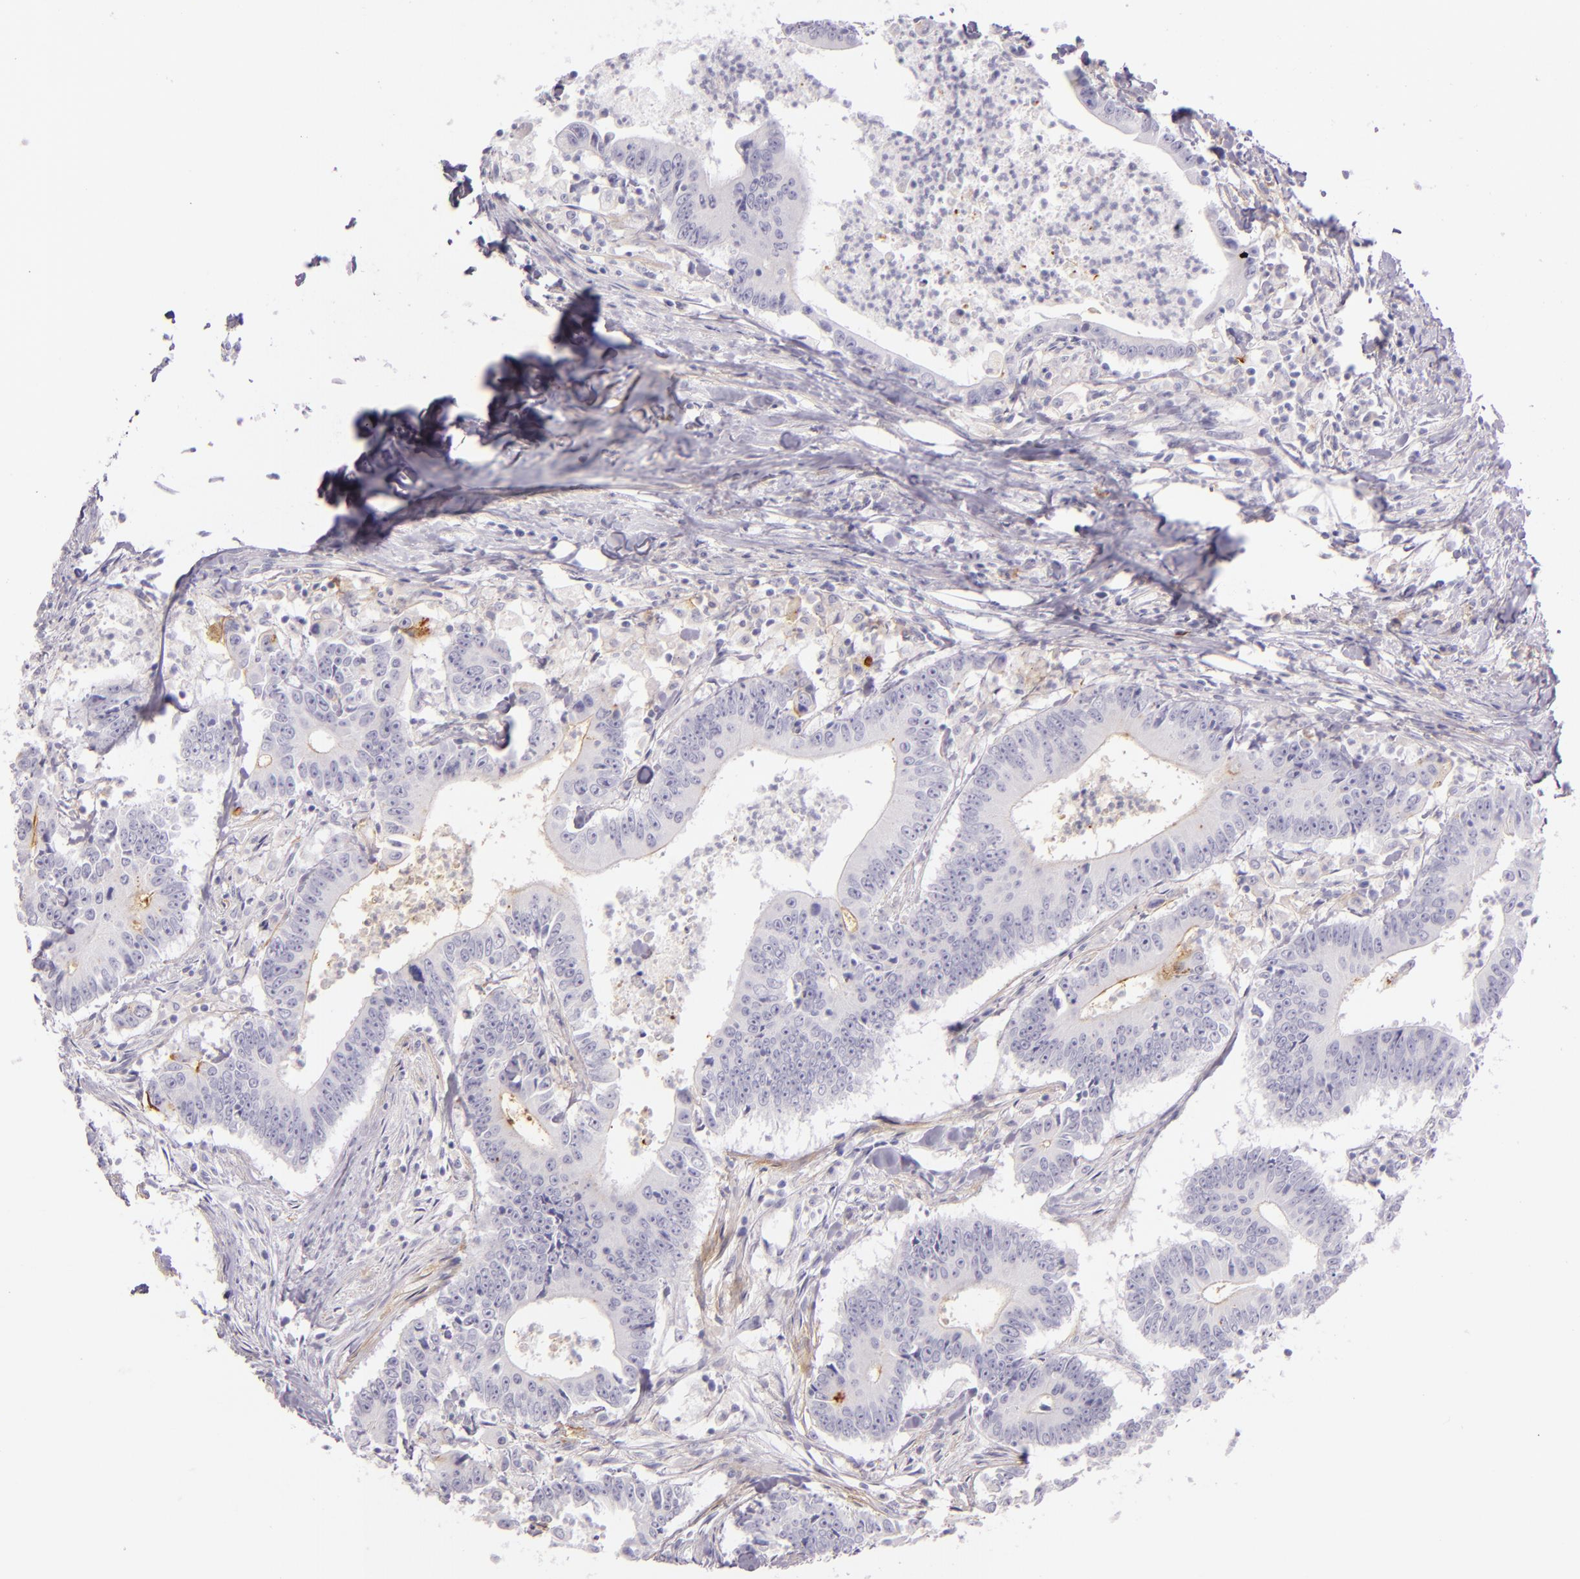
{"staining": {"intensity": "negative", "quantity": "none", "location": "none"}, "tissue": "colorectal cancer", "cell_type": "Tumor cells", "image_type": "cancer", "snomed": [{"axis": "morphology", "description": "Adenocarcinoma, NOS"}, {"axis": "topography", "description": "Colon"}], "caption": "A high-resolution image shows immunohistochemistry staining of colorectal adenocarcinoma, which demonstrates no significant positivity in tumor cells. (Brightfield microscopy of DAB (3,3'-diaminobenzidine) IHC at high magnification).", "gene": "ICAM1", "patient": {"sex": "male", "age": 55}}